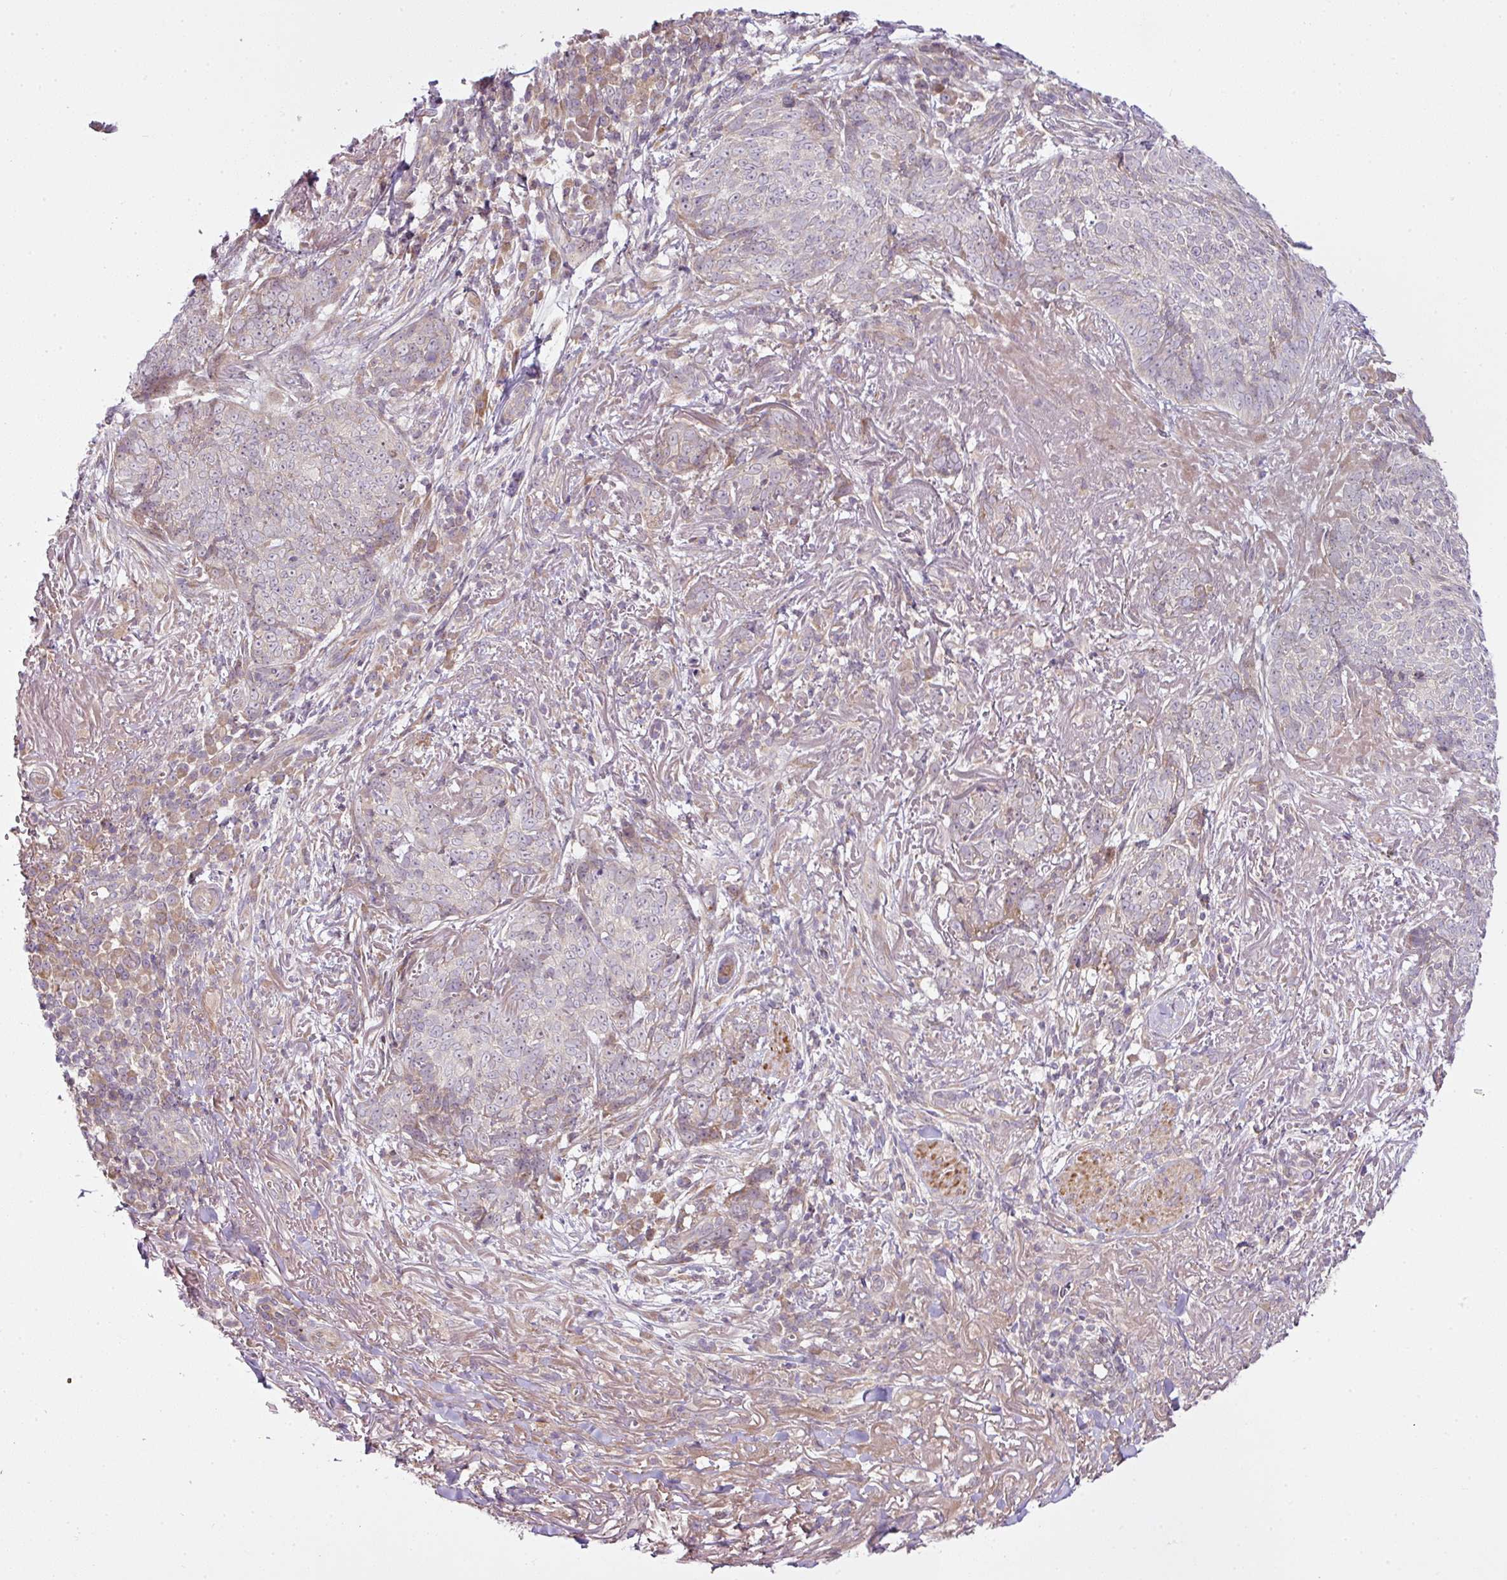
{"staining": {"intensity": "negative", "quantity": "none", "location": "none"}, "tissue": "skin cancer", "cell_type": "Tumor cells", "image_type": "cancer", "snomed": [{"axis": "morphology", "description": "Basal cell carcinoma"}, {"axis": "topography", "description": "Skin"}, {"axis": "topography", "description": "Skin of face"}], "caption": "Tumor cells show no significant expression in basal cell carcinoma (skin).", "gene": "COX18", "patient": {"sex": "female", "age": 95}}